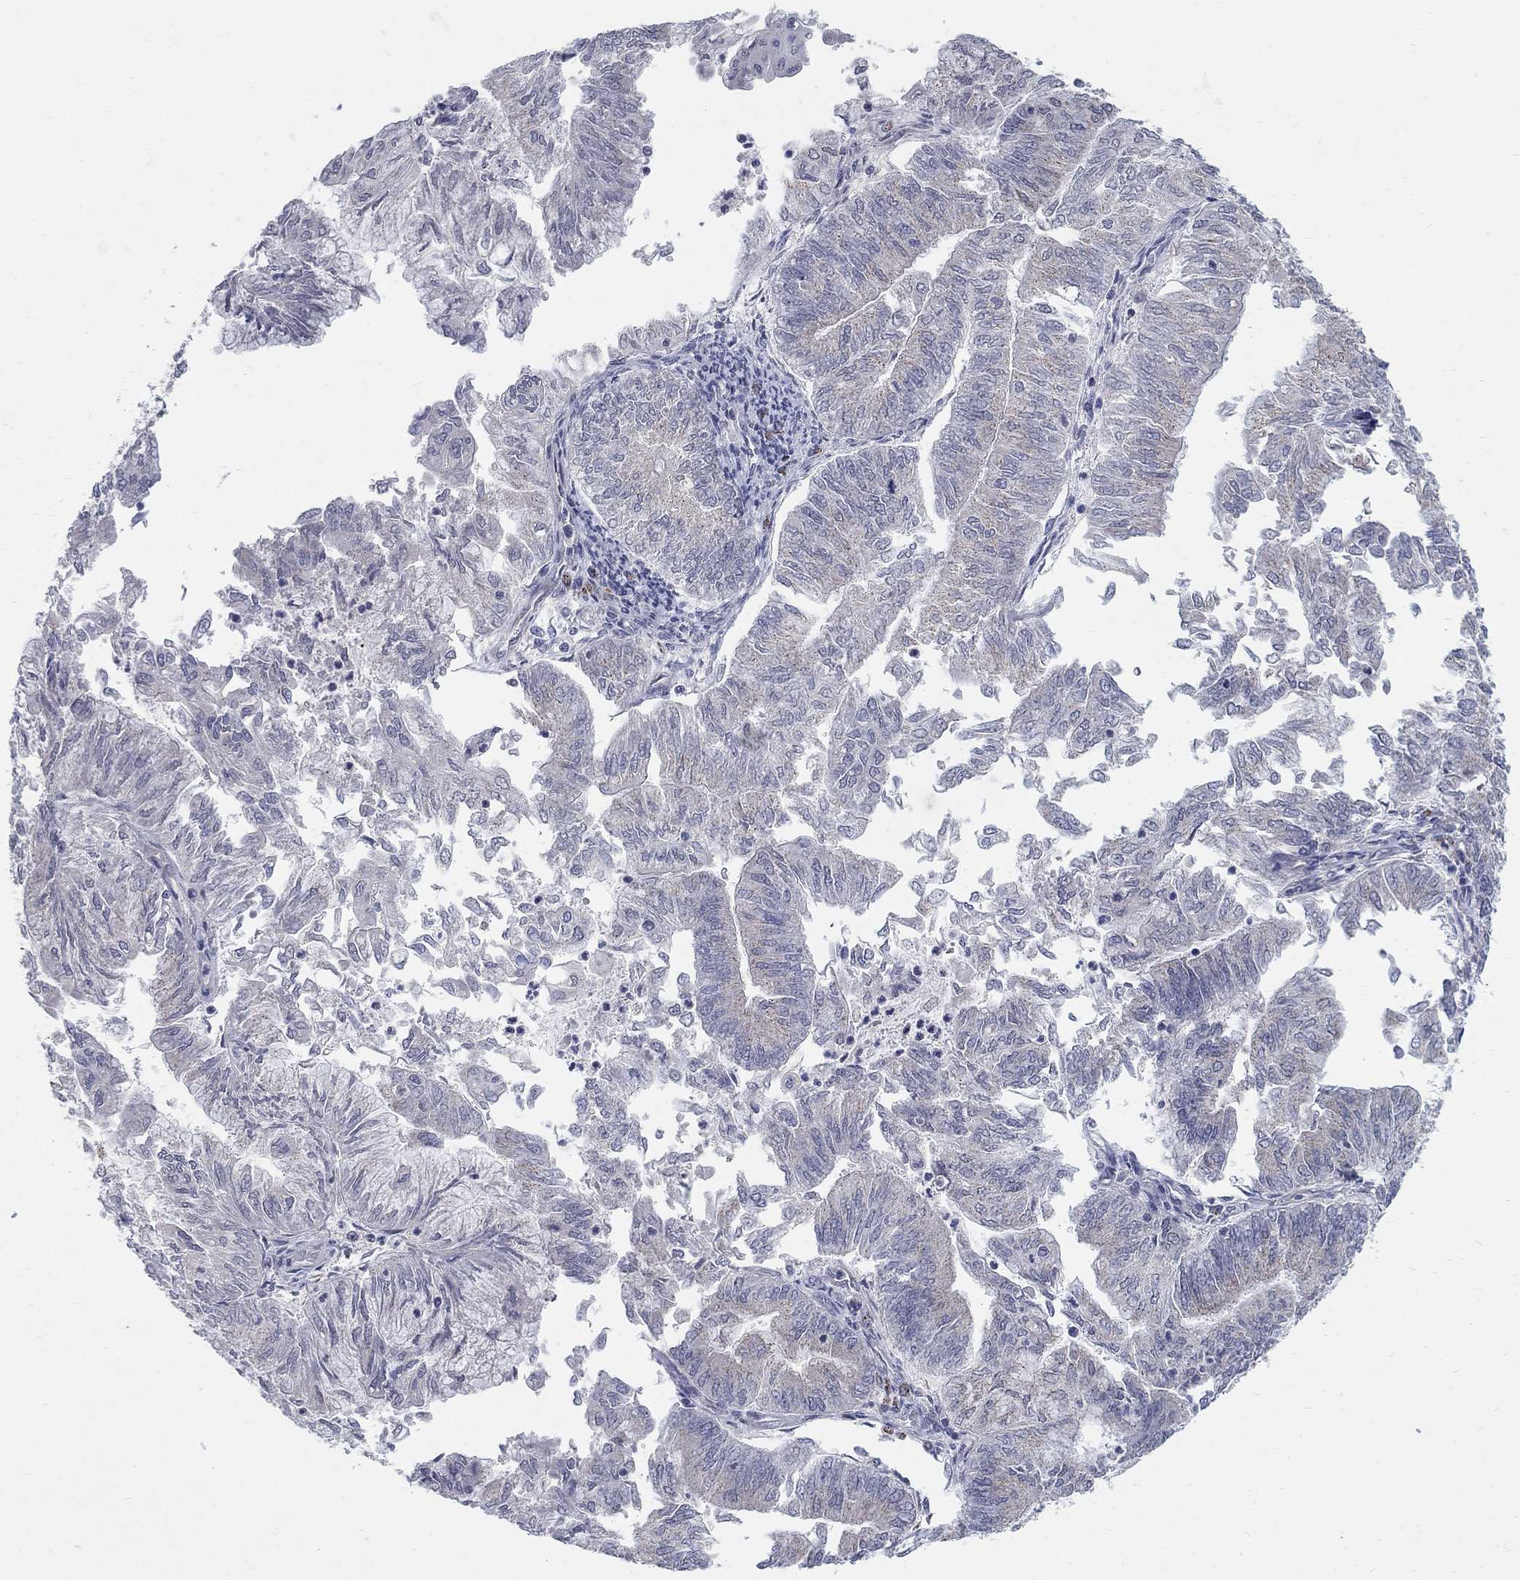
{"staining": {"intensity": "negative", "quantity": "none", "location": "none"}, "tissue": "endometrial cancer", "cell_type": "Tumor cells", "image_type": "cancer", "snomed": [{"axis": "morphology", "description": "Adenocarcinoma, NOS"}, {"axis": "topography", "description": "Endometrium"}], "caption": "IHC micrograph of neoplastic tissue: endometrial adenocarcinoma stained with DAB (3,3'-diaminobenzidine) reveals no significant protein expression in tumor cells.", "gene": "PANK3", "patient": {"sex": "female", "age": 59}}